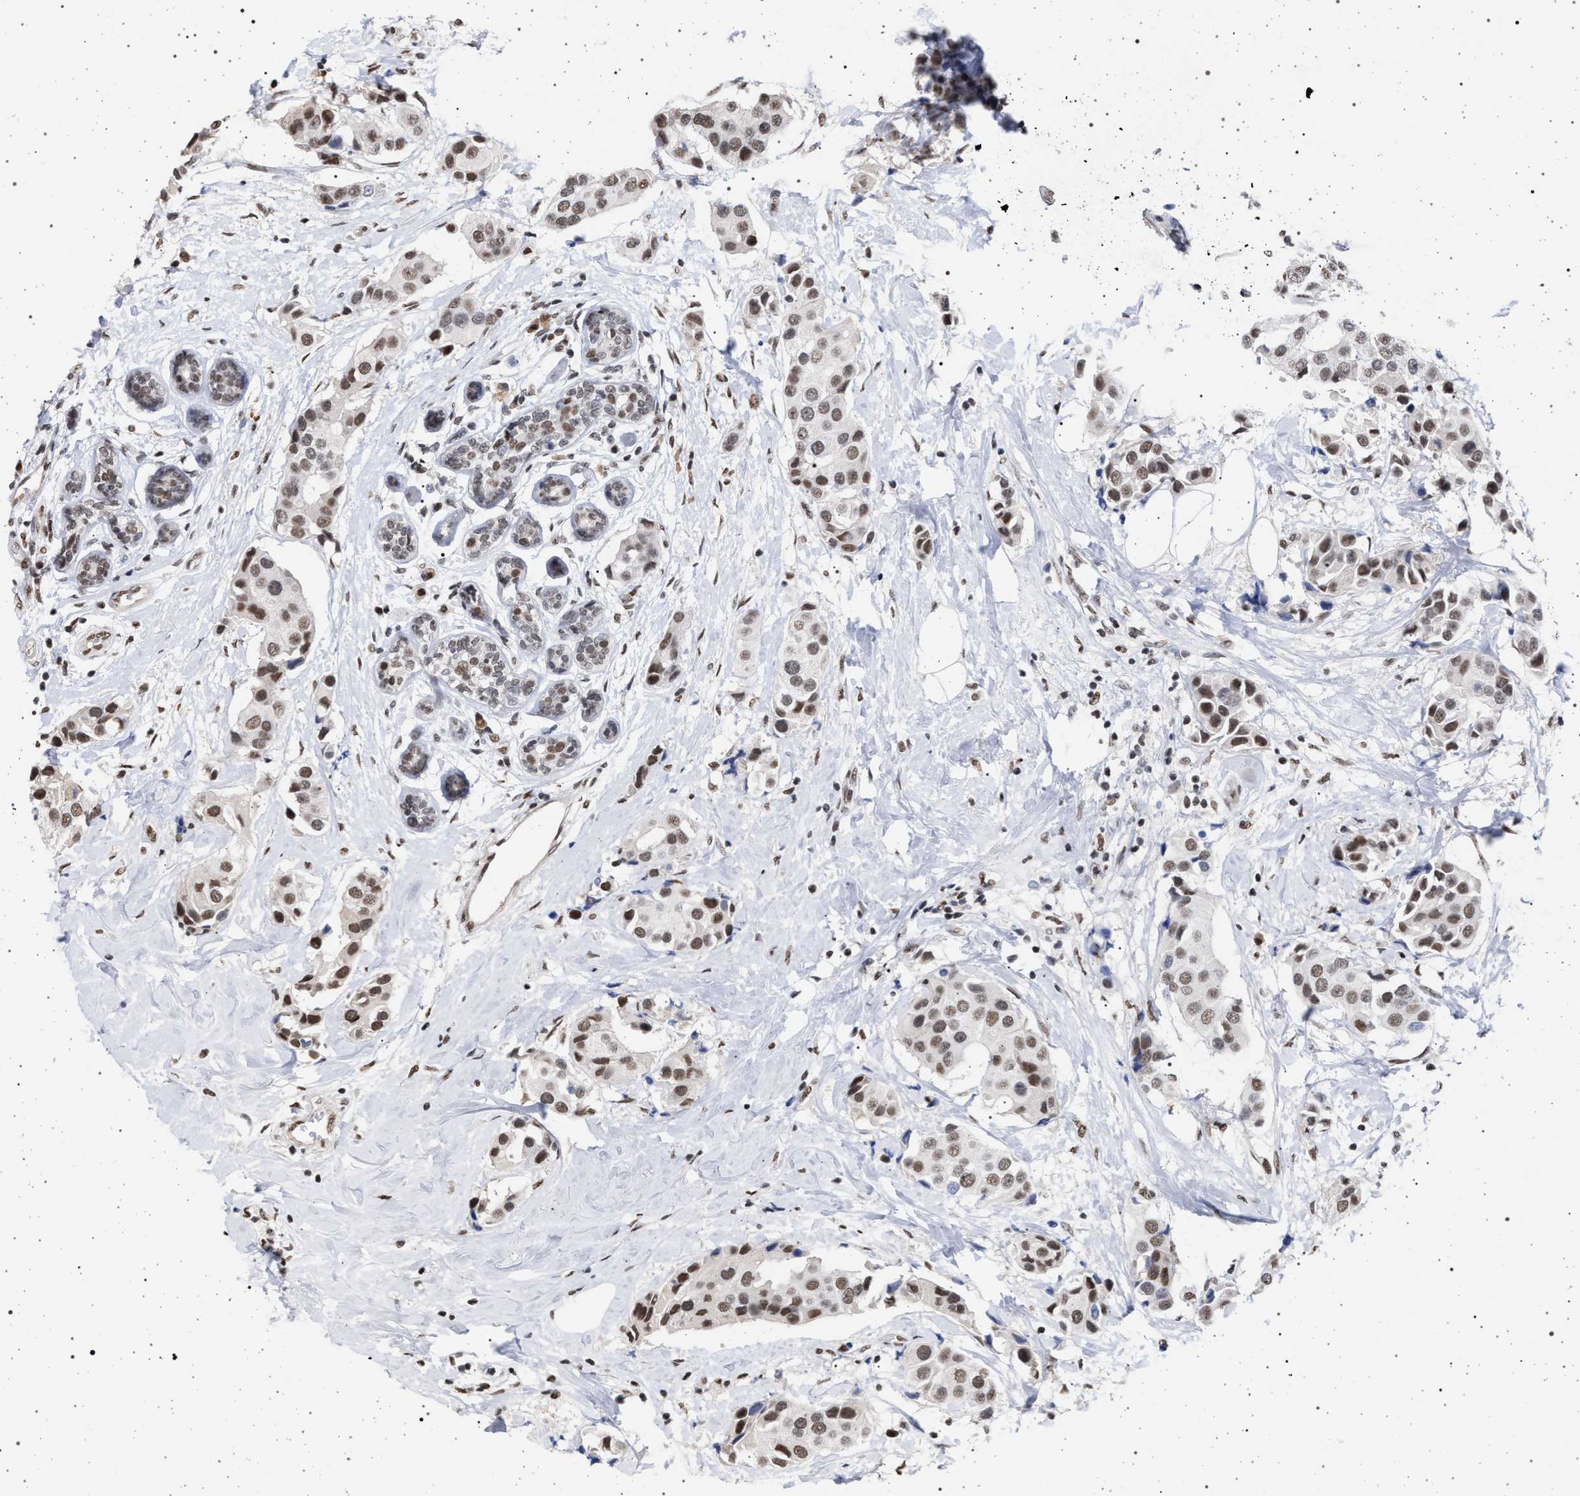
{"staining": {"intensity": "moderate", "quantity": ">75%", "location": "nuclear"}, "tissue": "breast cancer", "cell_type": "Tumor cells", "image_type": "cancer", "snomed": [{"axis": "morphology", "description": "Normal tissue, NOS"}, {"axis": "morphology", "description": "Duct carcinoma"}, {"axis": "topography", "description": "Breast"}], "caption": "Brown immunohistochemical staining in human intraductal carcinoma (breast) demonstrates moderate nuclear positivity in about >75% of tumor cells.", "gene": "PHF12", "patient": {"sex": "female", "age": 39}}